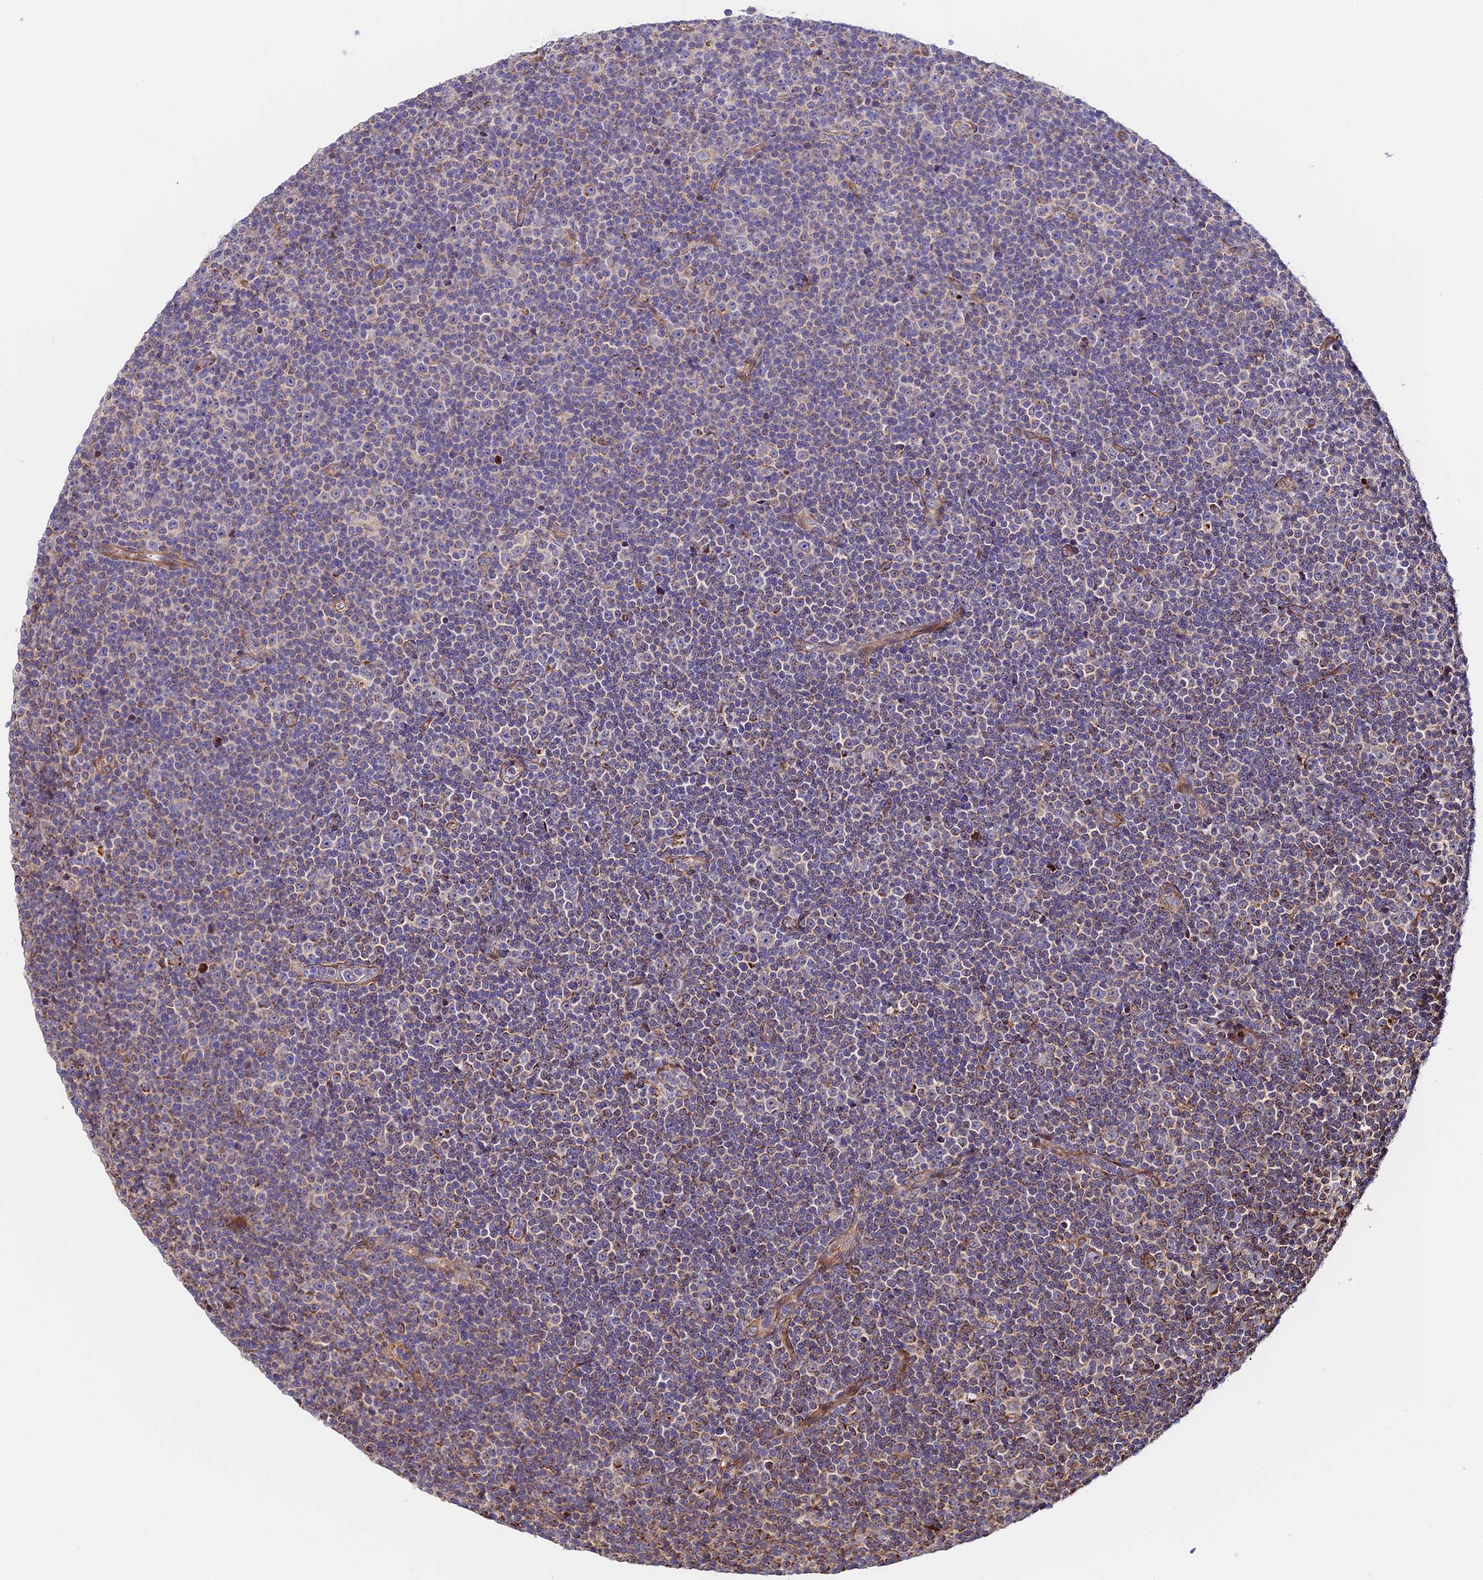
{"staining": {"intensity": "weak", "quantity": "<25%", "location": "cytoplasmic/membranous"}, "tissue": "lymphoma", "cell_type": "Tumor cells", "image_type": "cancer", "snomed": [{"axis": "morphology", "description": "Malignant lymphoma, non-Hodgkin's type, Low grade"}, {"axis": "topography", "description": "Lymph node"}], "caption": "Immunohistochemical staining of human malignant lymphoma, non-Hodgkin's type (low-grade) demonstrates no significant positivity in tumor cells.", "gene": "VPS13C", "patient": {"sex": "female", "age": 67}}